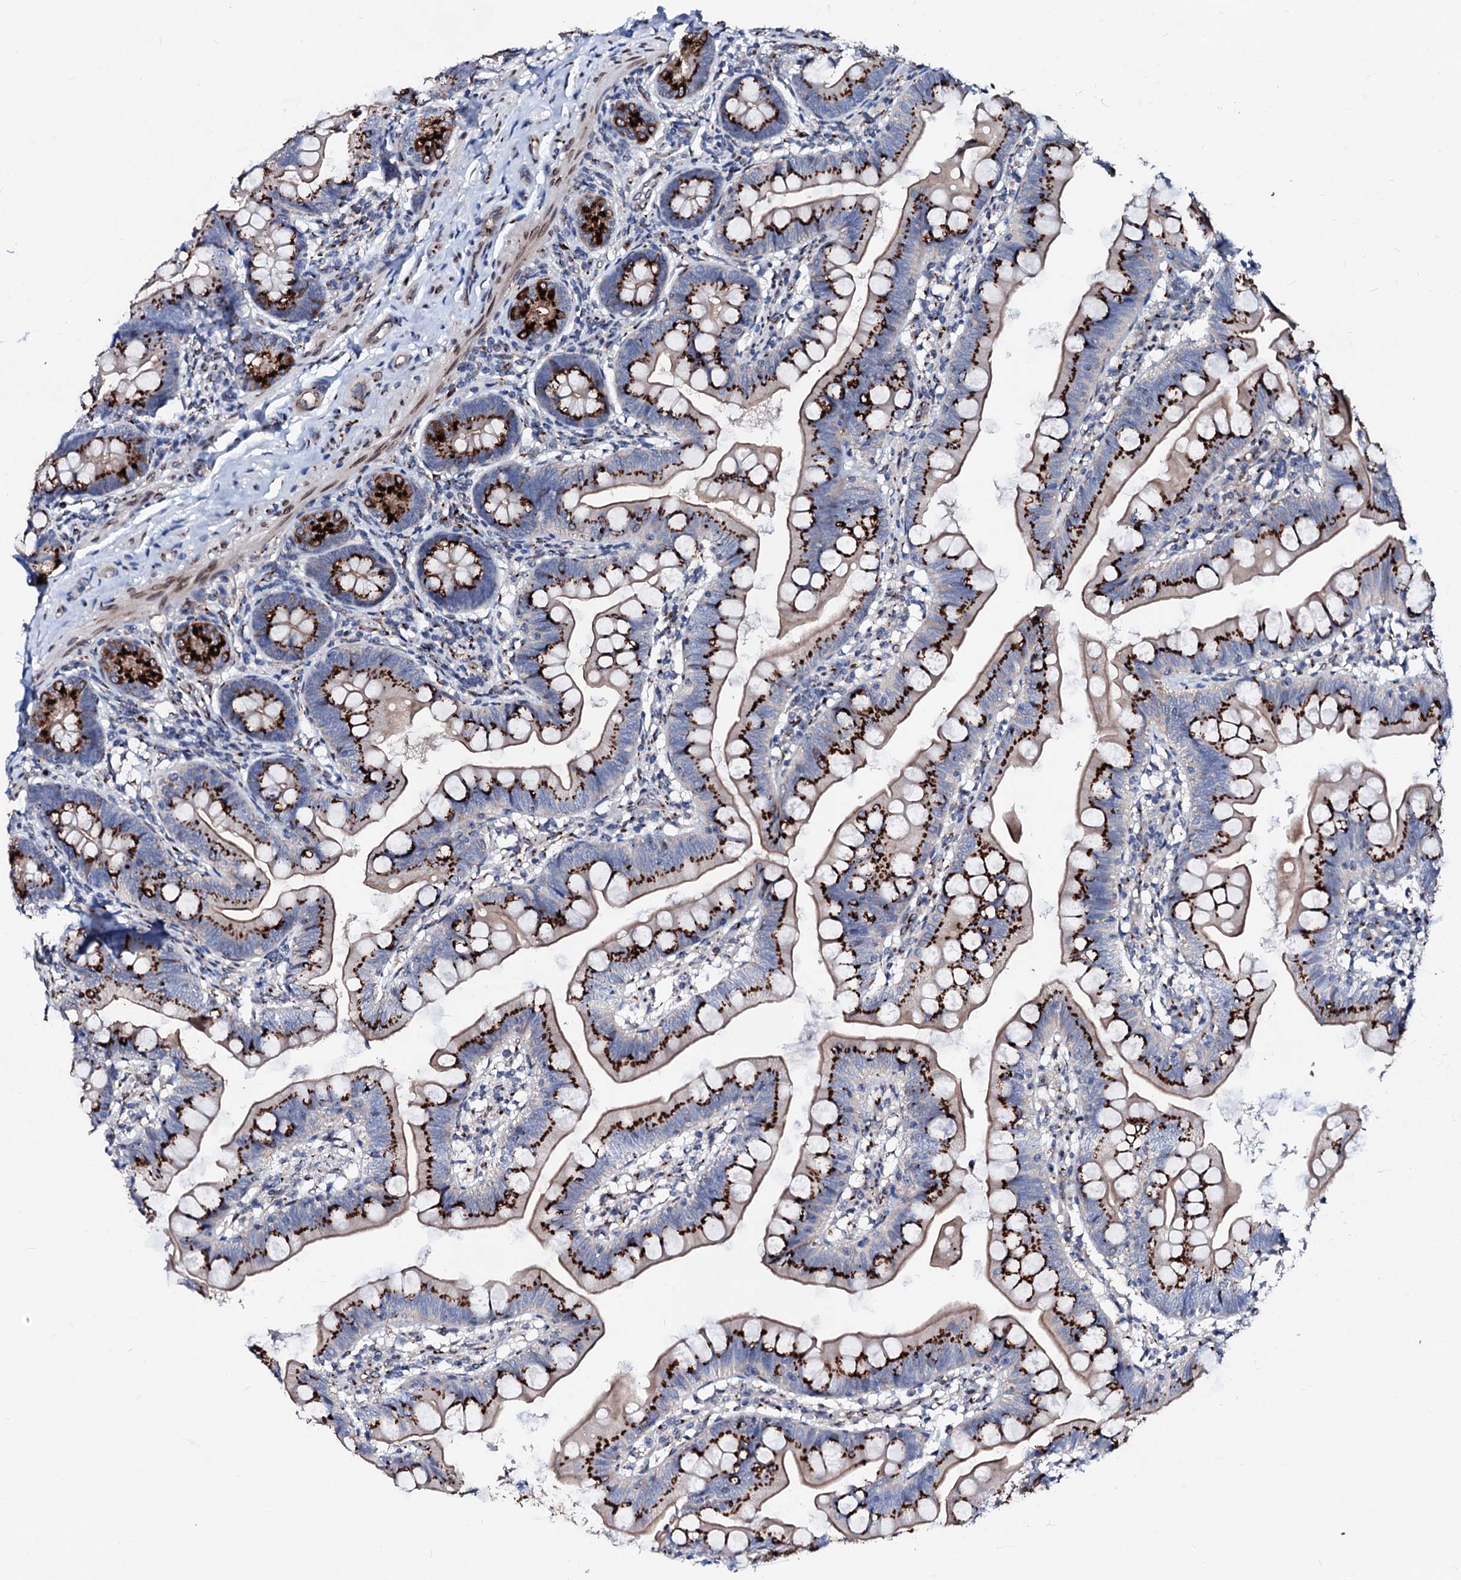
{"staining": {"intensity": "strong", "quantity": ">75%", "location": "cytoplasmic/membranous"}, "tissue": "small intestine", "cell_type": "Glandular cells", "image_type": "normal", "snomed": [{"axis": "morphology", "description": "Normal tissue, NOS"}, {"axis": "topography", "description": "Small intestine"}], "caption": "Protein positivity by immunohistochemistry (IHC) displays strong cytoplasmic/membranous expression in approximately >75% of glandular cells in benign small intestine. (brown staining indicates protein expression, while blue staining denotes nuclei).", "gene": "TMCO3", "patient": {"sex": "male", "age": 7}}